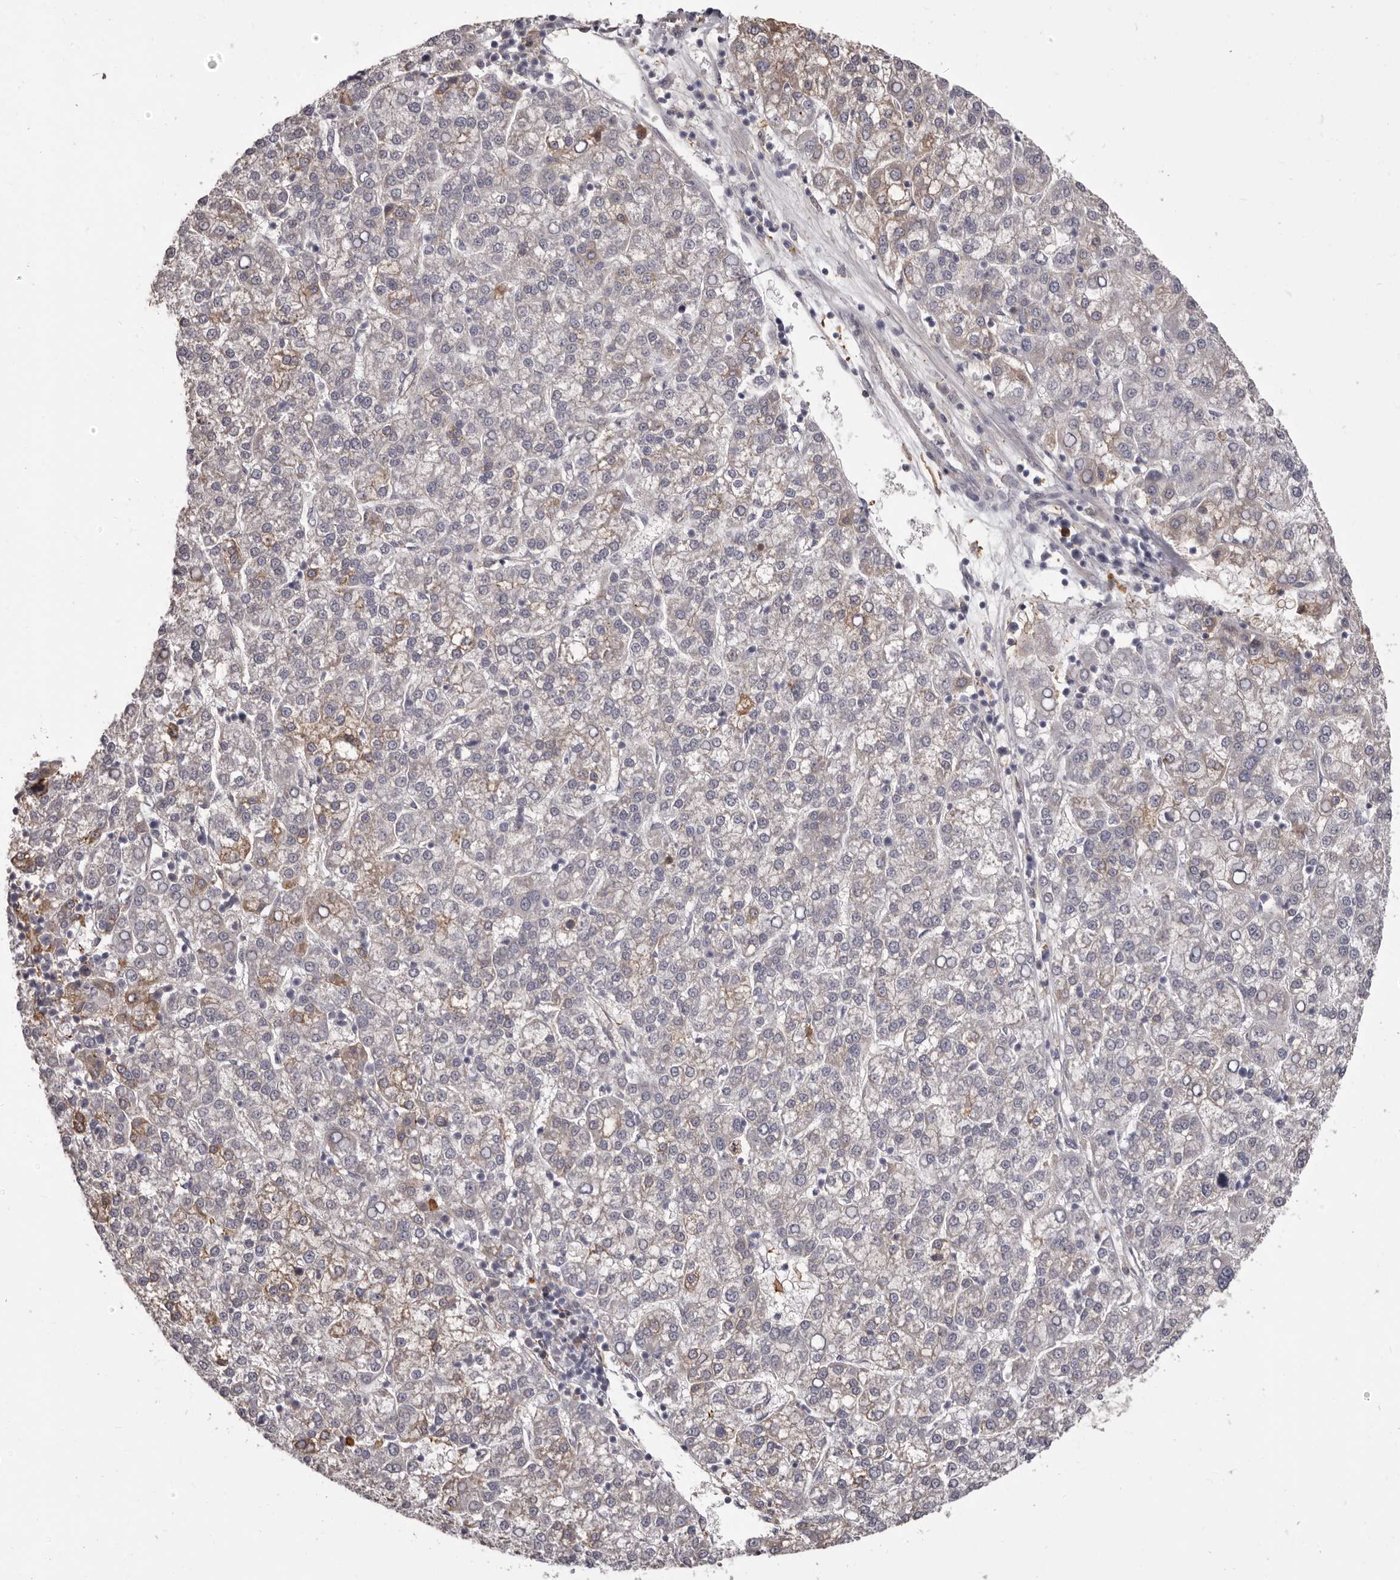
{"staining": {"intensity": "weak", "quantity": "<25%", "location": "cytoplasmic/membranous"}, "tissue": "liver cancer", "cell_type": "Tumor cells", "image_type": "cancer", "snomed": [{"axis": "morphology", "description": "Carcinoma, Hepatocellular, NOS"}, {"axis": "topography", "description": "Liver"}], "caption": "Tumor cells are negative for protein expression in human liver cancer (hepatocellular carcinoma).", "gene": "OTUD3", "patient": {"sex": "female", "age": 58}}